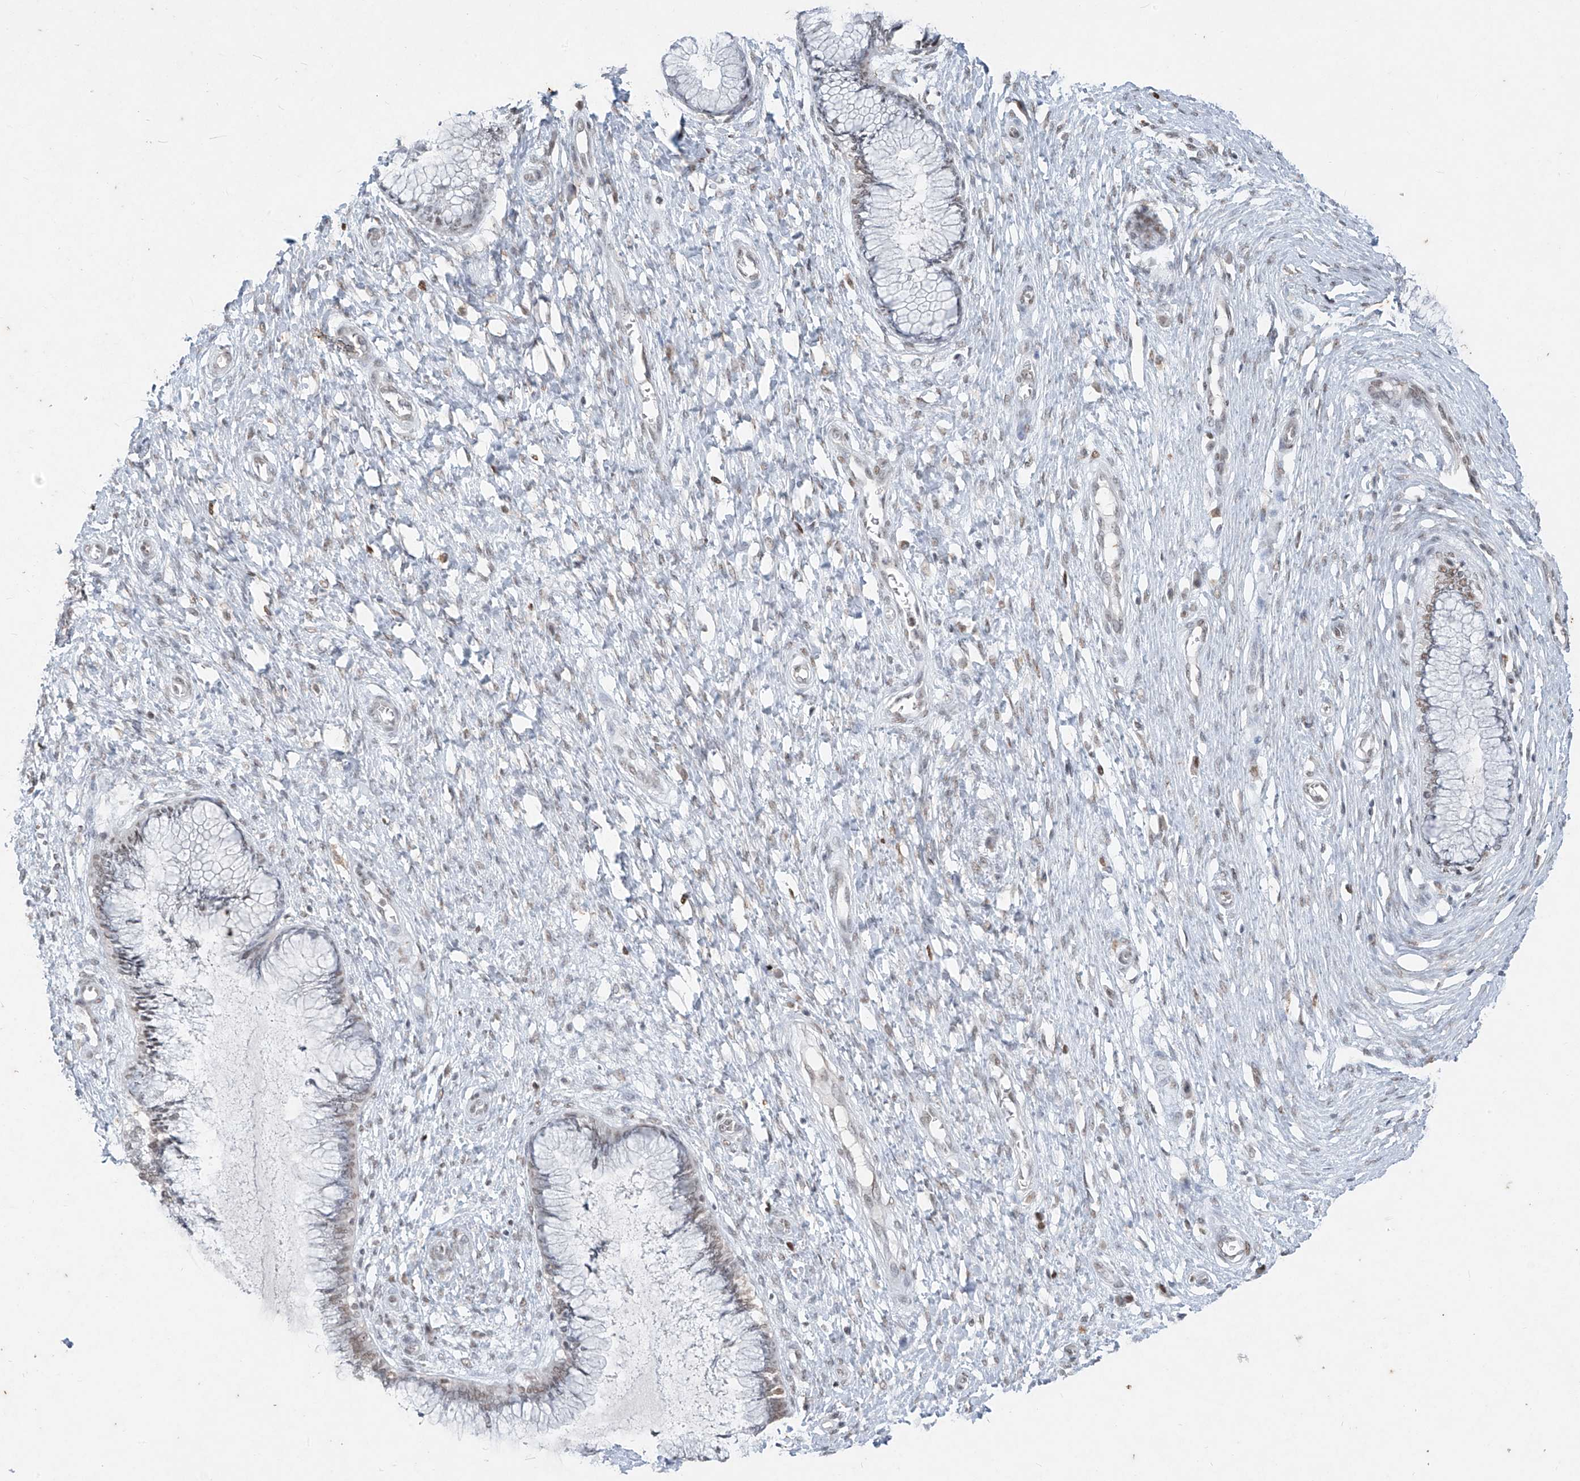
{"staining": {"intensity": "weak", "quantity": "<25%", "location": "nuclear"}, "tissue": "cervix", "cell_type": "Glandular cells", "image_type": "normal", "snomed": [{"axis": "morphology", "description": "Normal tissue, NOS"}, {"axis": "topography", "description": "Cervix"}], "caption": "High power microscopy micrograph of an immunohistochemistry (IHC) histopathology image of benign cervix, revealing no significant positivity in glandular cells.", "gene": "TFEC", "patient": {"sex": "female", "age": 55}}